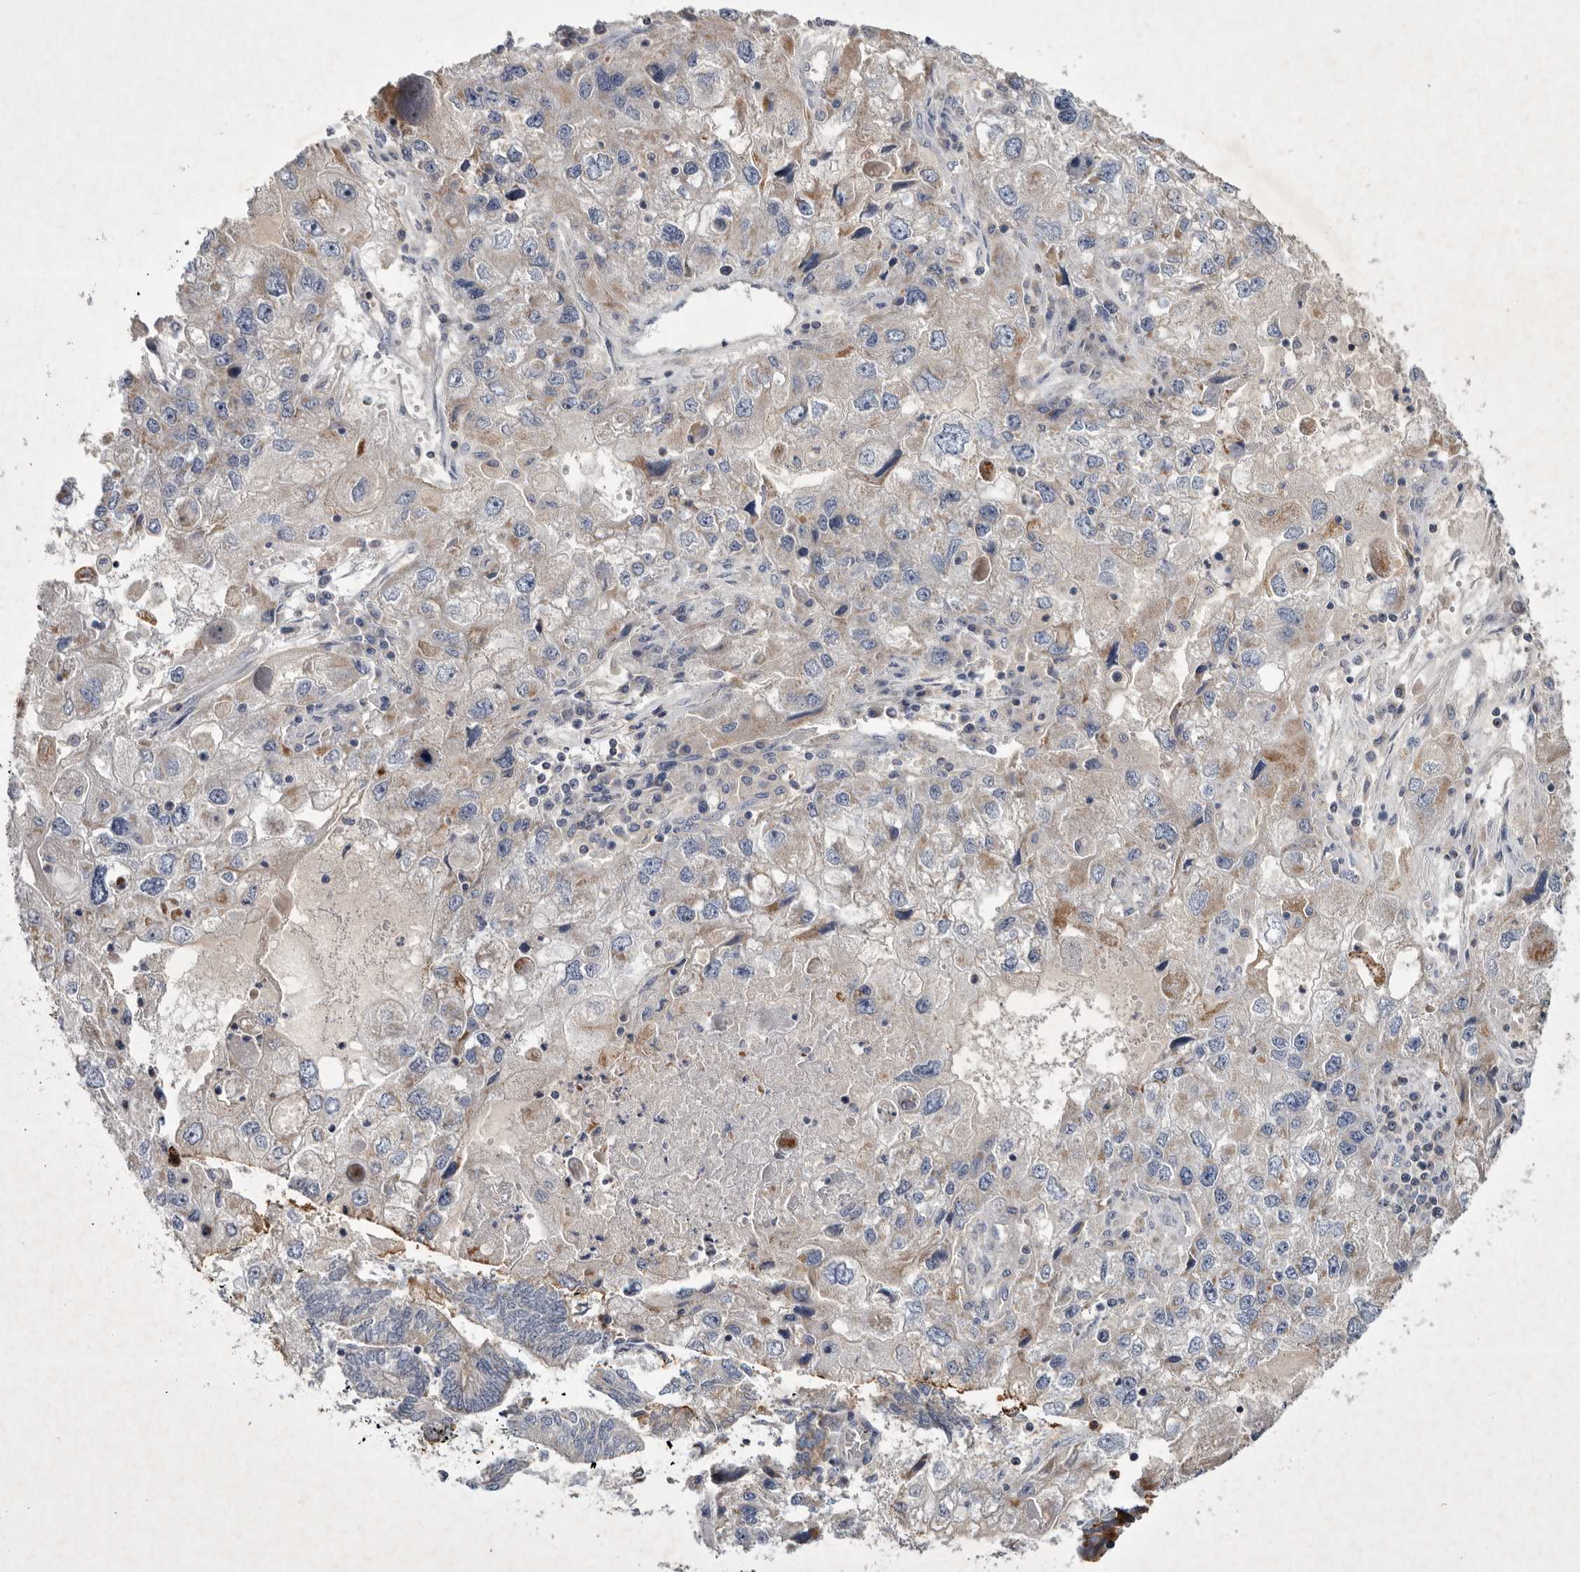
{"staining": {"intensity": "moderate", "quantity": "25%-75%", "location": "cytoplasmic/membranous"}, "tissue": "endometrial cancer", "cell_type": "Tumor cells", "image_type": "cancer", "snomed": [{"axis": "morphology", "description": "Adenocarcinoma, NOS"}, {"axis": "topography", "description": "Uterus"}], "caption": "The micrograph reveals staining of endometrial cancer, revealing moderate cytoplasmic/membranous protein expression (brown color) within tumor cells. Using DAB (3,3'-diaminobenzidine) (brown) and hematoxylin (blue) stains, captured at high magnification using brightfield microscopy.", "gene": "TNFSF14", "patient": {"sex": "female", "age": 77}}